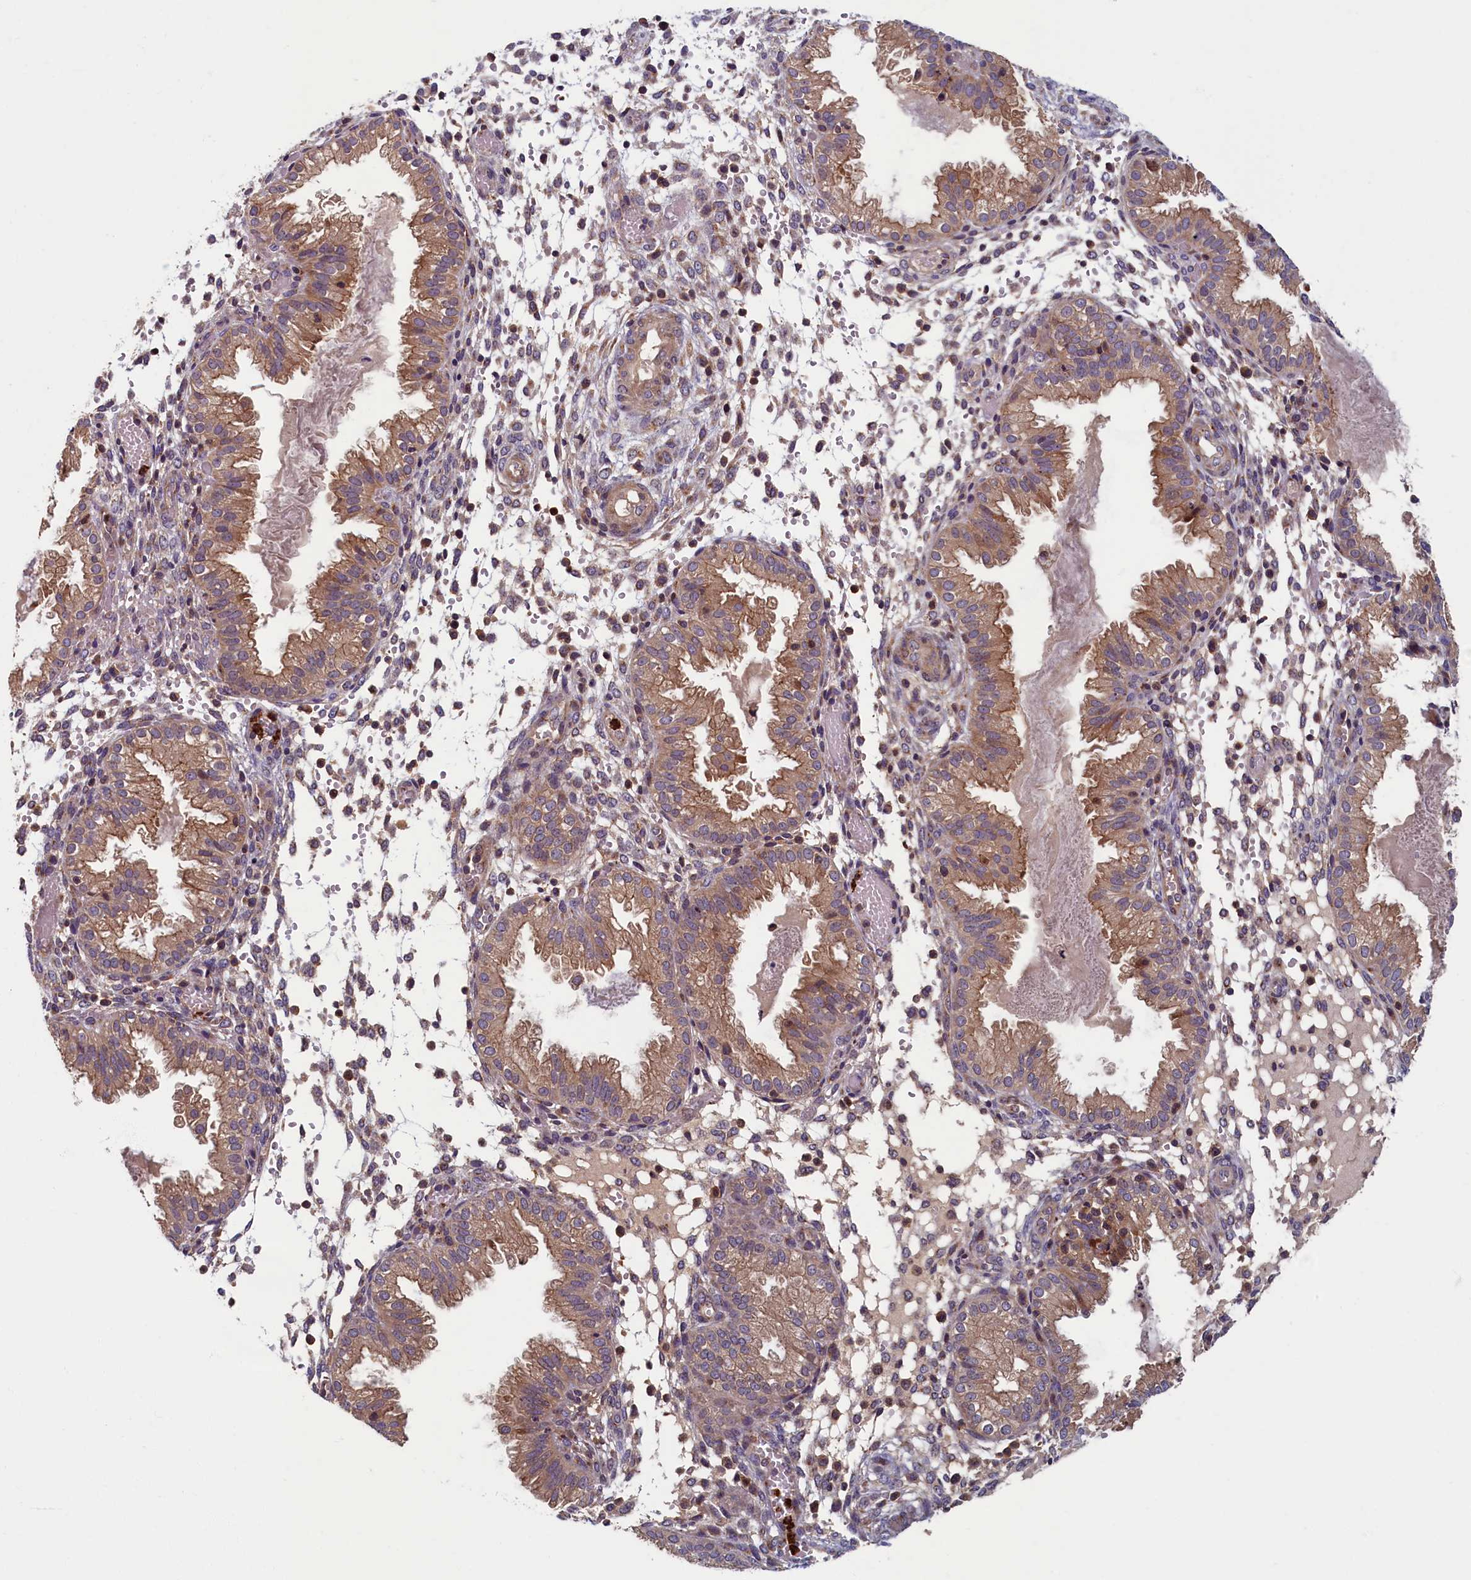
{"staining": {"intensity": "moderate", "quantity": "<25%", "location": "cytoplasmic/membranous"}, "tissue": "endometrium", "cell_type": "Cells in endometrial stroma", "image_type": "normal", "snomed": [{"axis": "morphology", "description": "Normal tissue, NOS"}, {"axis": "topography", "description": "Endometrium"}], "caption": "Moderate cytoplasmic/membranous staining for a protein is seen in about <25% of cells in endometrial stroma of normal endometrium using IHC.", "gene": "TNK2", "patient": {"sex": "female", "age": 33}}